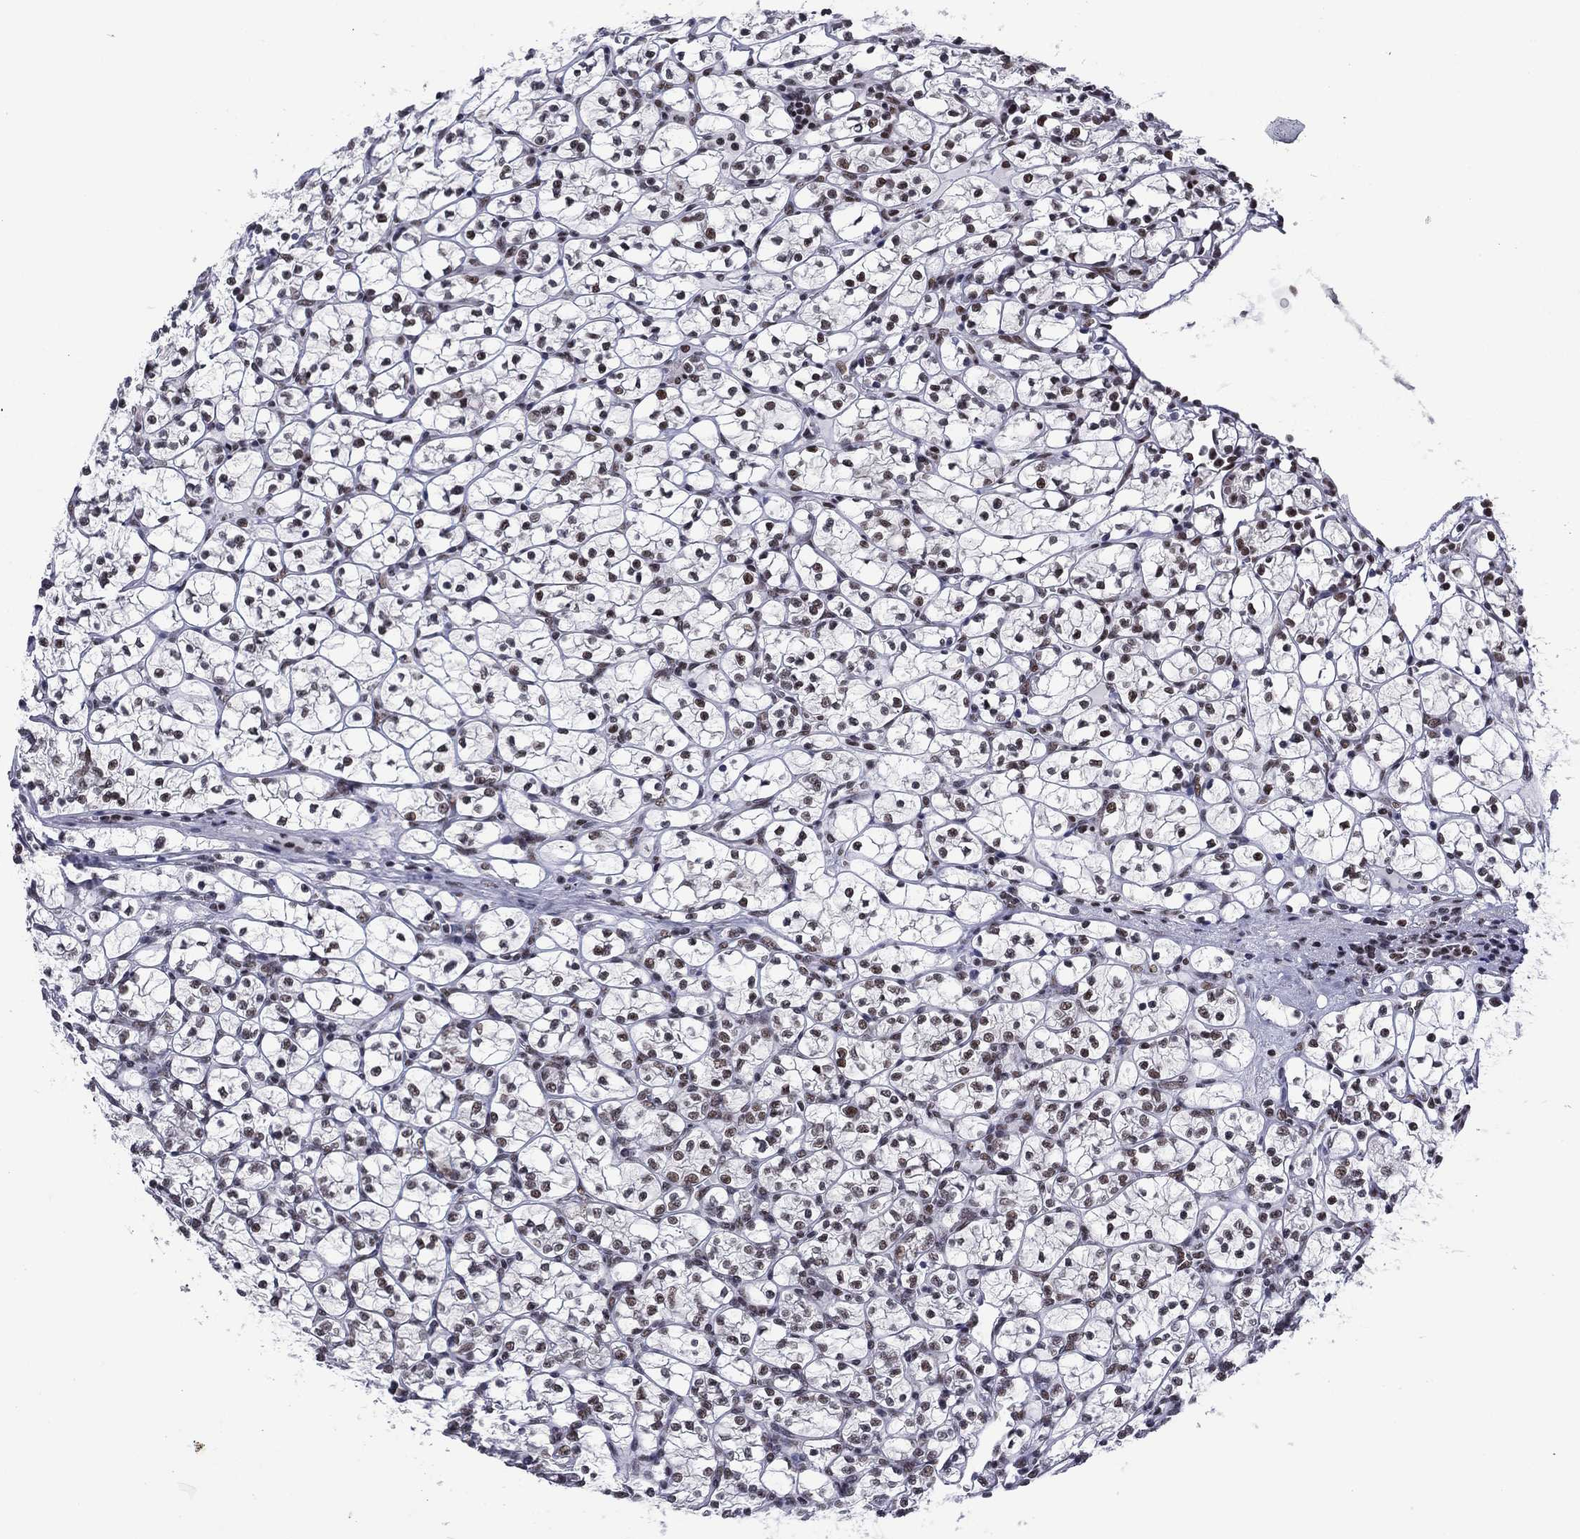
{"staining": {"intensity": "weak", "quantity": "25%-75%", "location": "nuclear"}, "tissue": "renal cancer", "cell_type": "Tumor cells", "image_type": "cancer", "snomed": [{"axis": "morphology", "description": "Adenocarcinoma, NOS"}, {"axis": "topography", "description": "Kidney"}], "caption": "Immunohistochemistry (IHC) photomicrograph of neoplastic tissue: human renal adenocarcinoma stained using IHC shows low levels of weak protein expression localized specifically in the nuclear of tumor cells, appearing as a nuclear brown color.", "gene": "ETV5", "patient": {"sex": "female", "age": 89}}